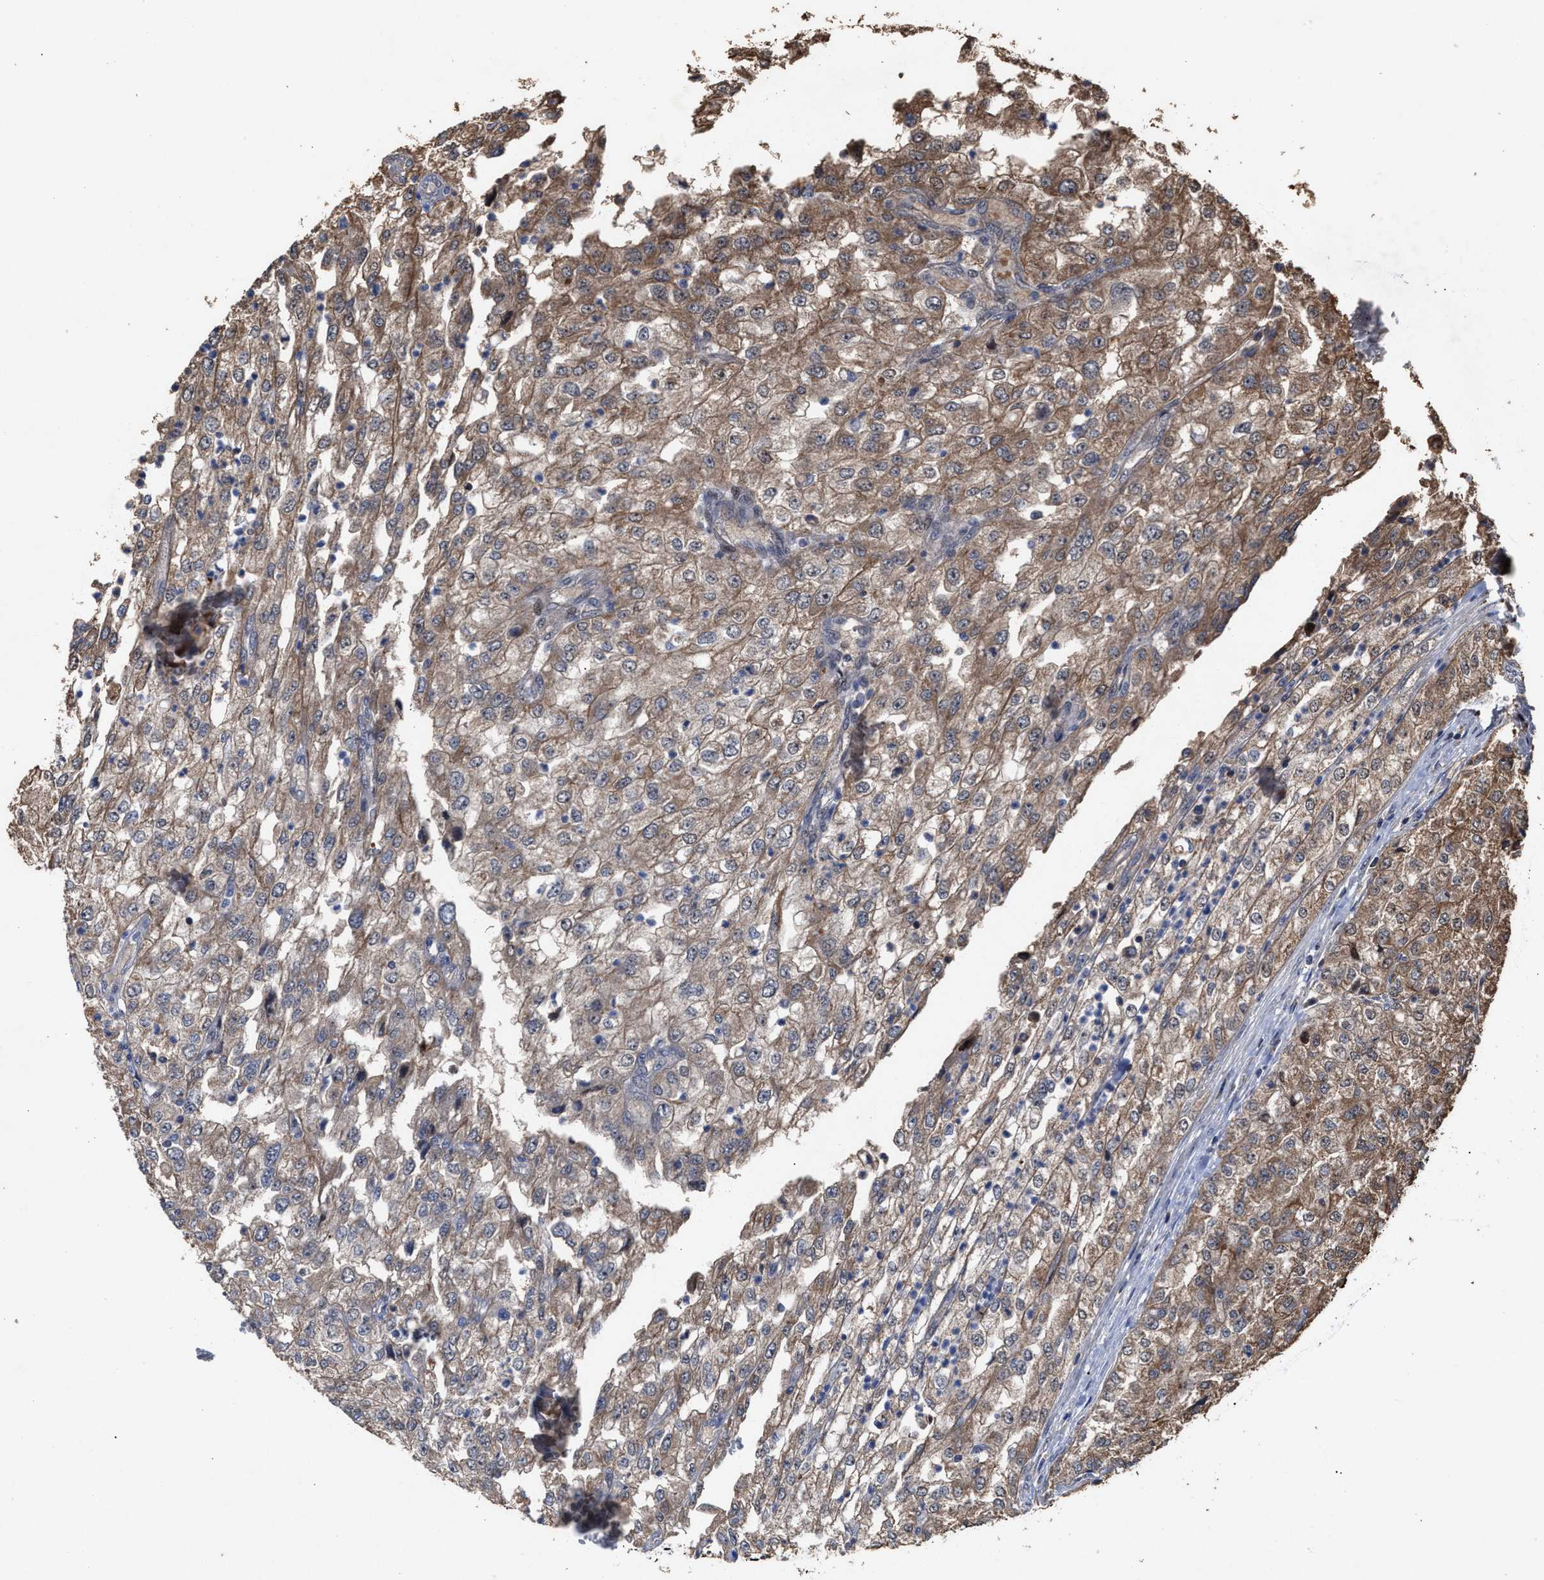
{"staining": {"intensity": "moderate", "quantity": ">75%", "location": "cytoplasmic/membranous"}, "tissue": "renal cancer", "cell_type": "Tumor cells", "image_type": "cancer", "snomed": [{"axis": "morphology", "description": "Adenocarcinoma, NOS"}, {"axis": "topography", "description": "Kidney"}], "caption": "Brown immunohistochemical staining in human renal cancer (adenocarcinoma) exhibits moderate cytoplasmic/membranous staining in about >75% of tumor cells.", "gene": "ZNHIT6", "patient": {"sex": "female", "age": 54}}